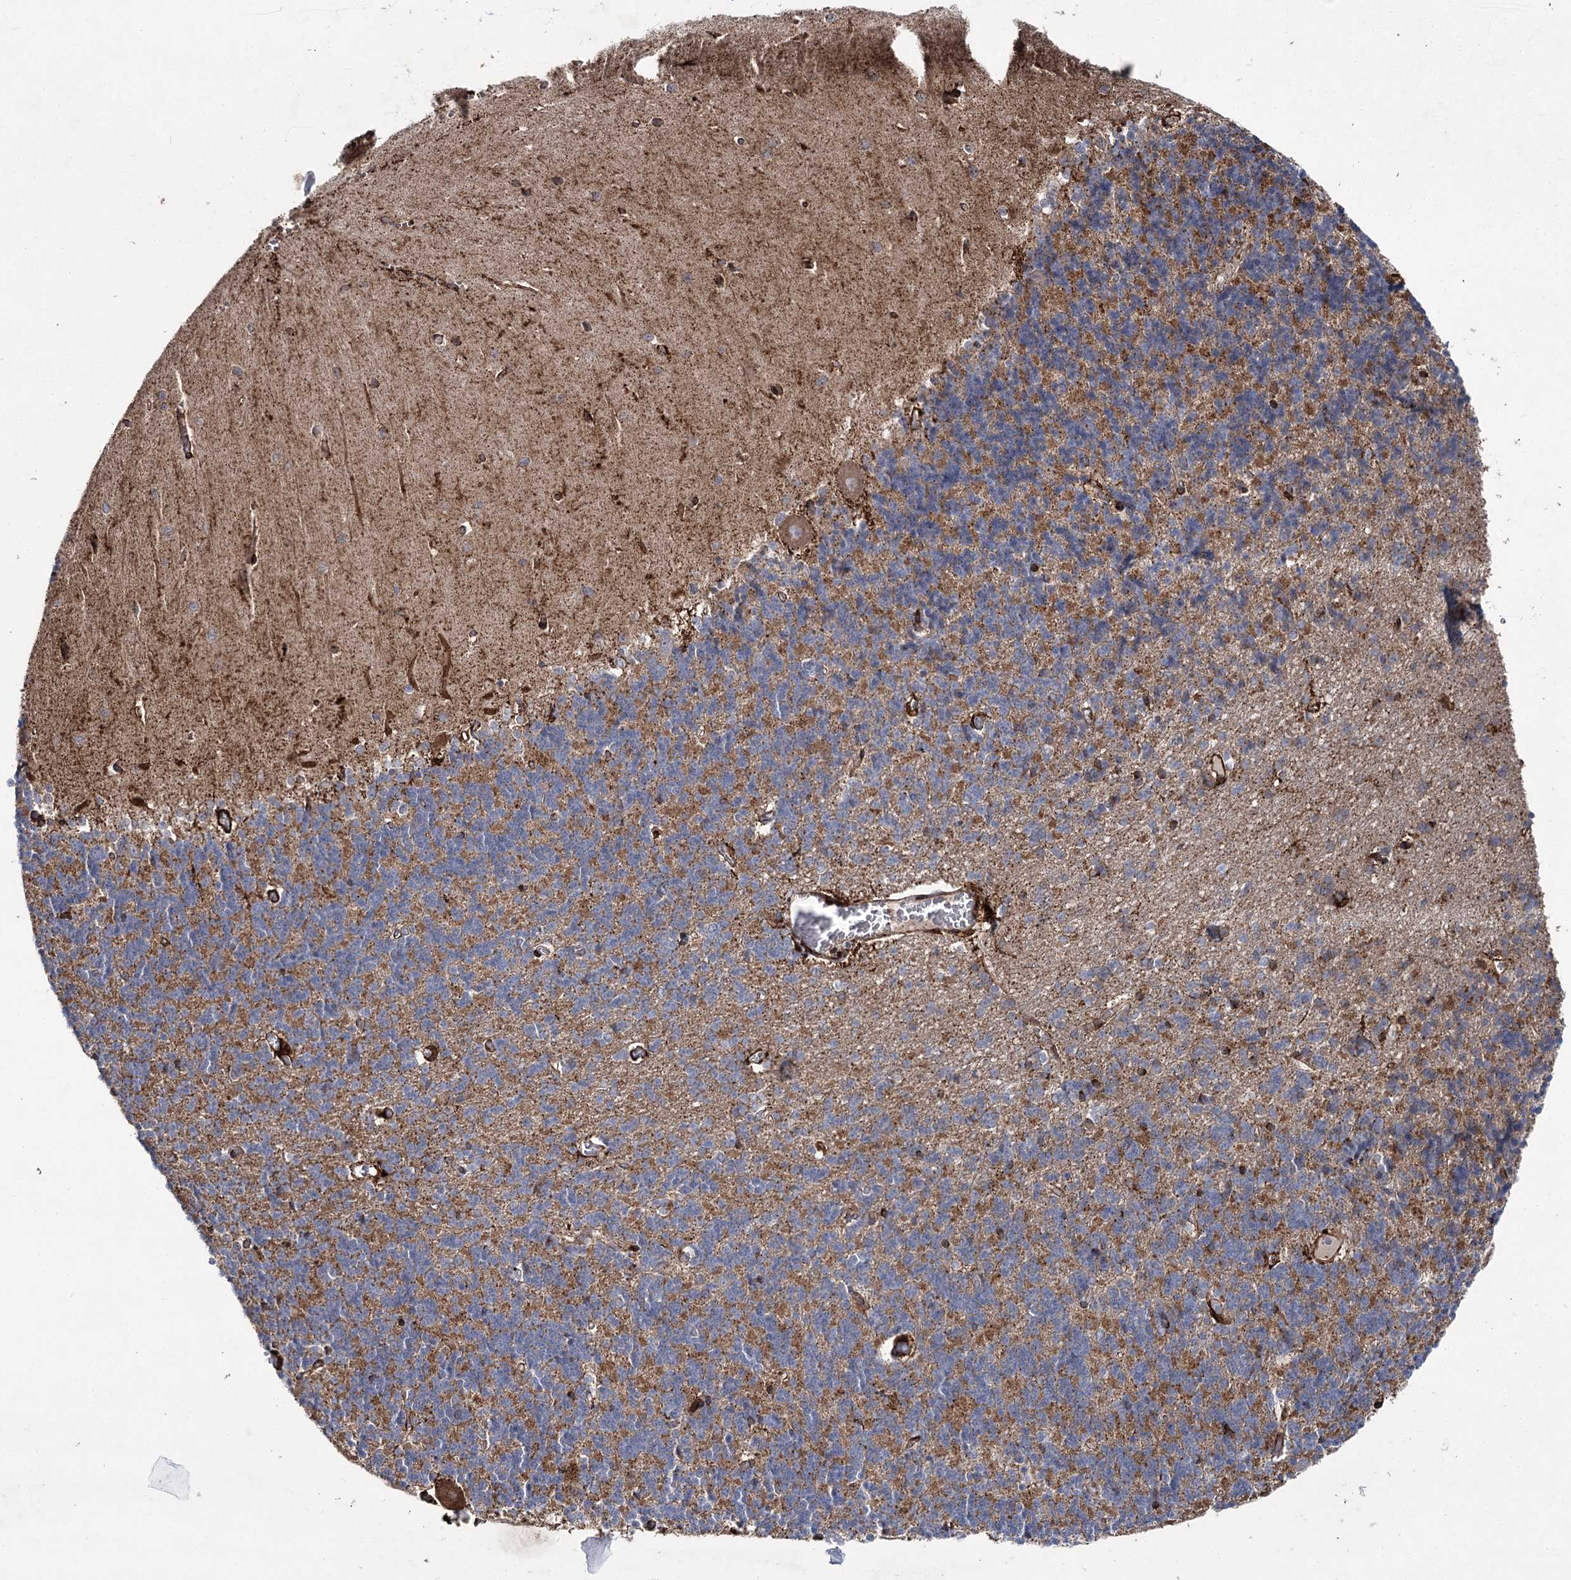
{"staining": {"intensity": "moderate", "quantity": "25%-75%", "location": "cytoplasmic/membranous"}, "tissue": "cerebellum", "cell_type": "Cells in granular layer", "image_type": "normal", "snomed": [{"axis": "morphology", "description": "Normal tissue, NOS"}, {"axis": "topography", "description": "Cerebellum"}], "caption": "Immunohistochemical staining of normal cerebellum shows medium levels of moderate cytoplasmic/membranous positivity in about 25%-75% of cells in granular layer.", "gene": "DCUN1D4", "patient": {"sex": "male", "age": 37}}